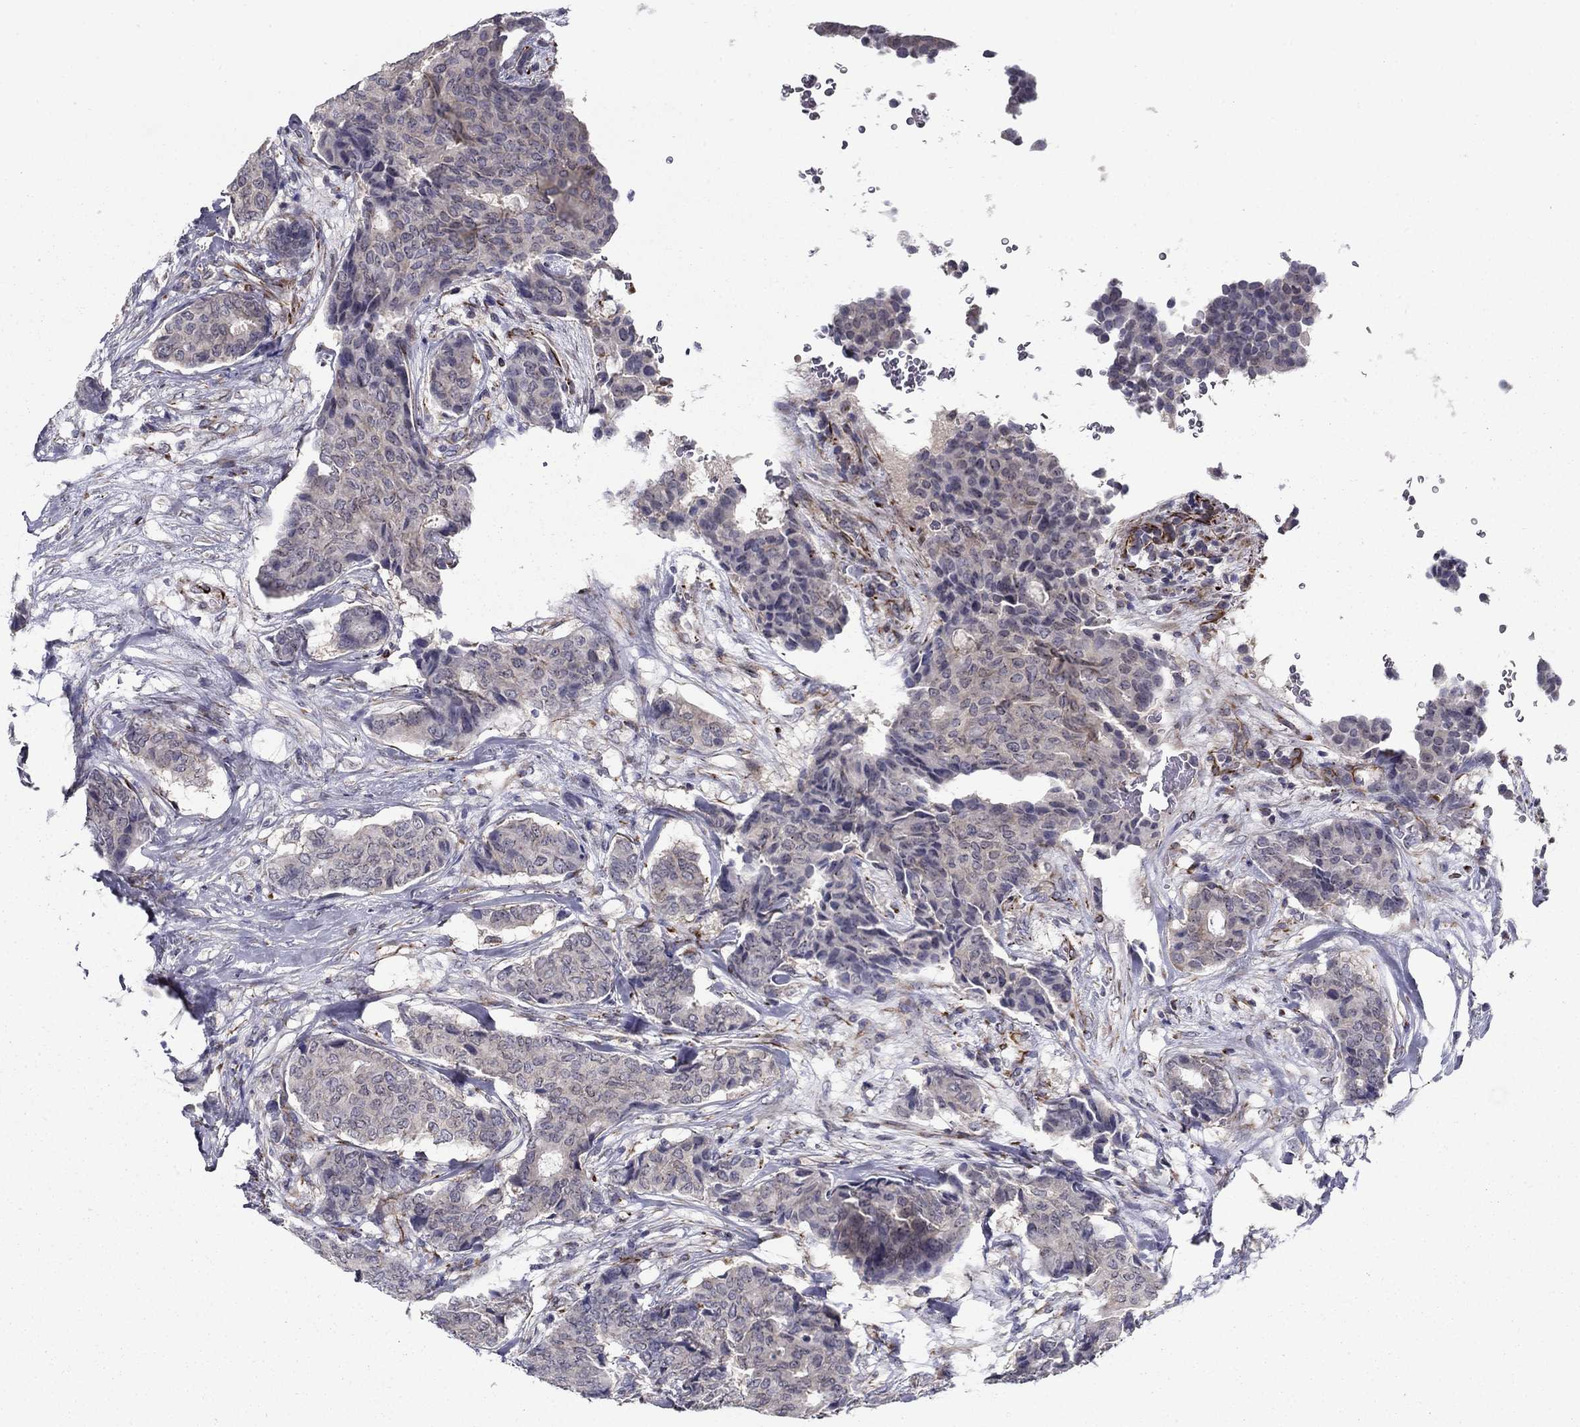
{"staining": {"intensity": "negative", "quantity": "none", "location": "none"}, "tissue": "breast cancer", "cell_type": "Tumor cells", "image_type": "cancer", "snomed": [{"axis": "morphology", "description": "Duct carcinoma"}, {"axis": "topography", "description": "Breast"}], "caption": "This is a photomicrograph of IHC staining of infiltrating ductal carcinoma (breast), which shows no expression in tumor cells. (Brightfield microscopy of DAB (3,3'-diaminobenzidine) immunohistochemistry at high magnification).", "gene": "LACTB2", "patient": {"sex": "female", "age": 75}}